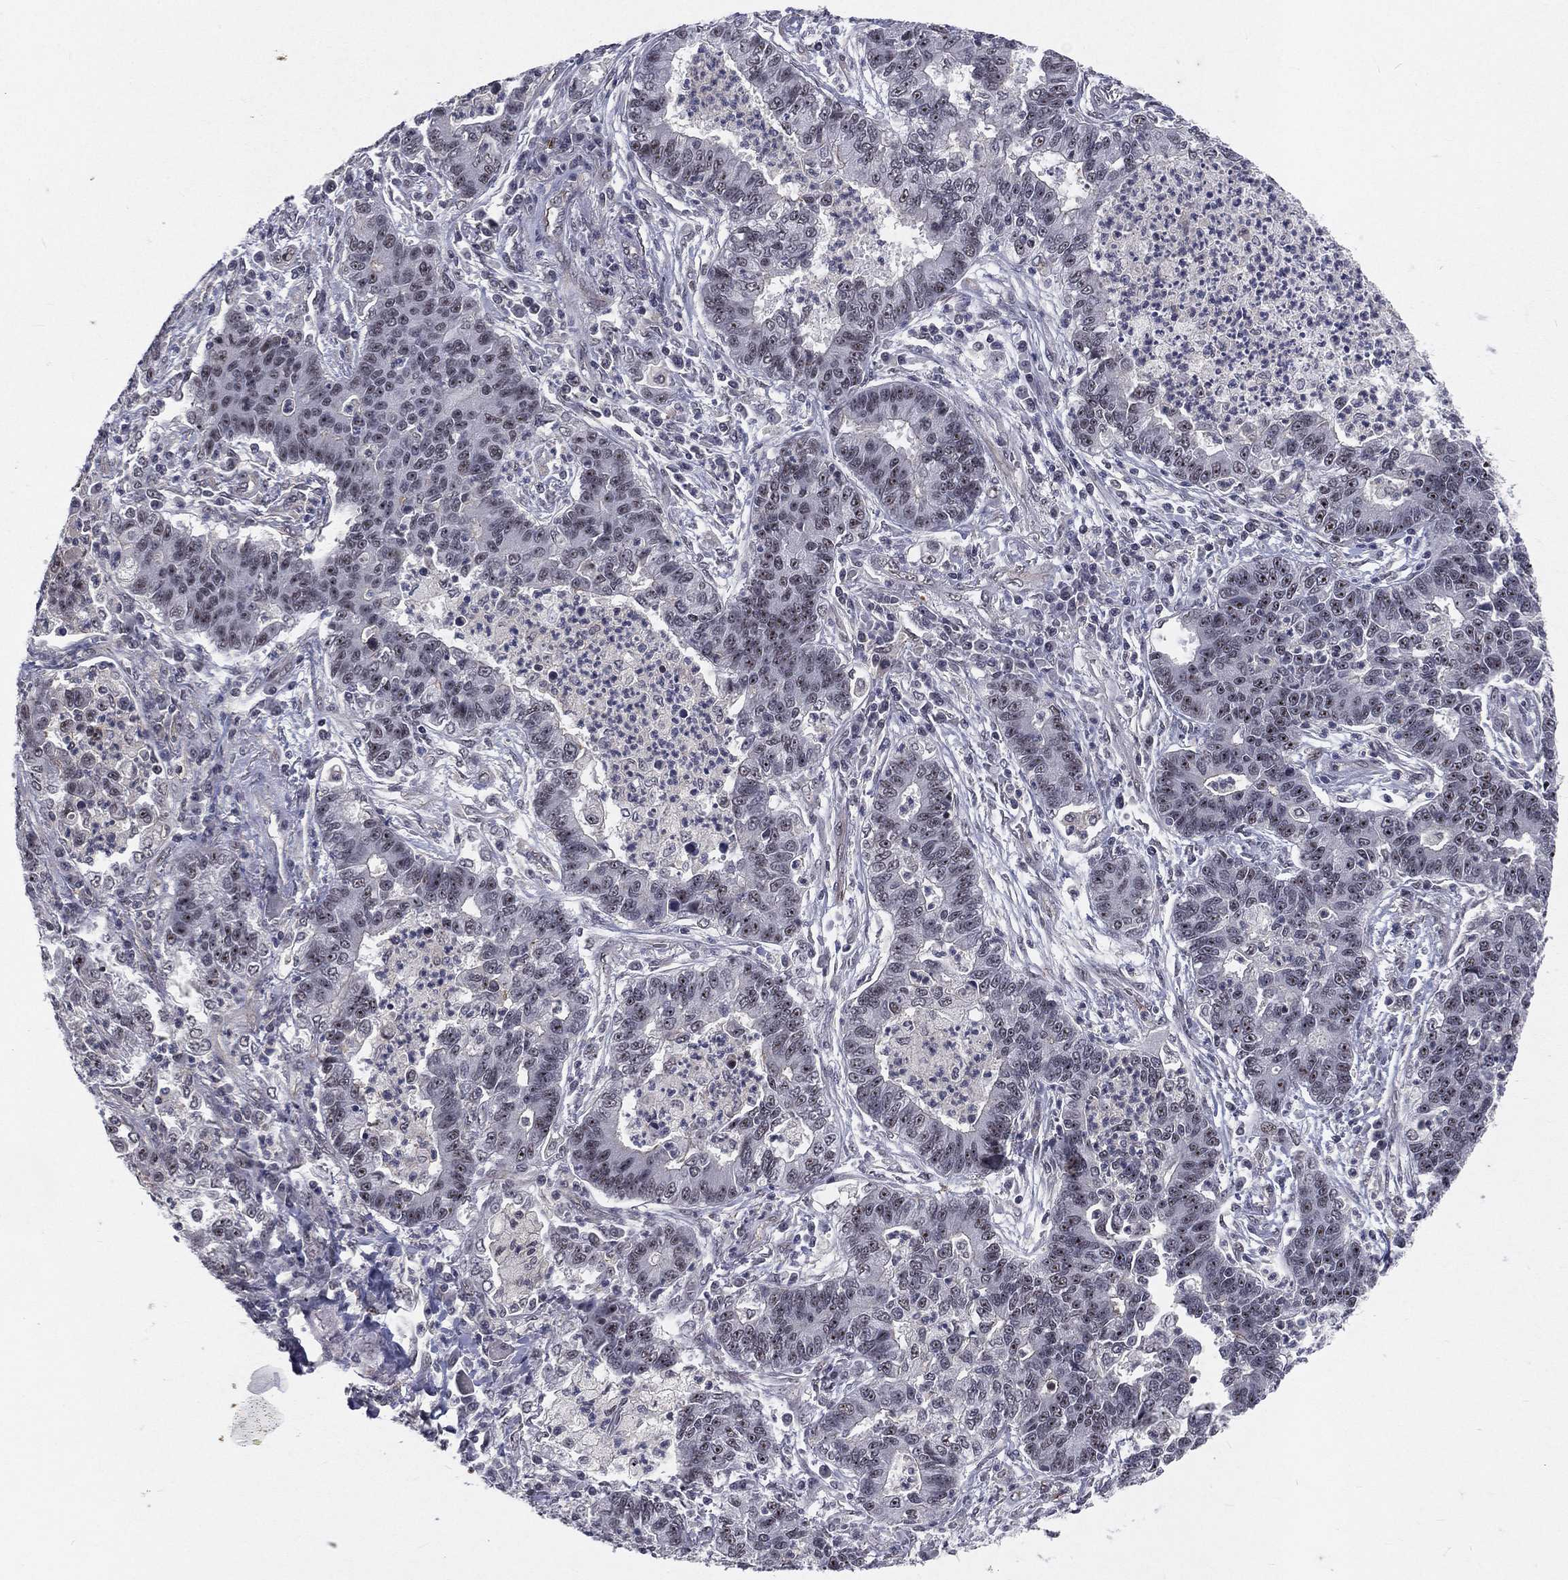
{"staining": {"intensity": "negative", "quantity": "none", "location": "none"}, "tissue": "lung cancer", "cell_type": "Tumor cells", "image_type": "cancer", "snomed": [{"axis": "morphology", "description": "Adenocarcinoma, NOS"}, {"axis": "topography", "description": "Lung"}], "caption": "The image exhibits no significant staining in tumor cells of adenocarcinoma (lung).", "gene": "MORC2", "patient": {"sex": "female", "age": 57}}